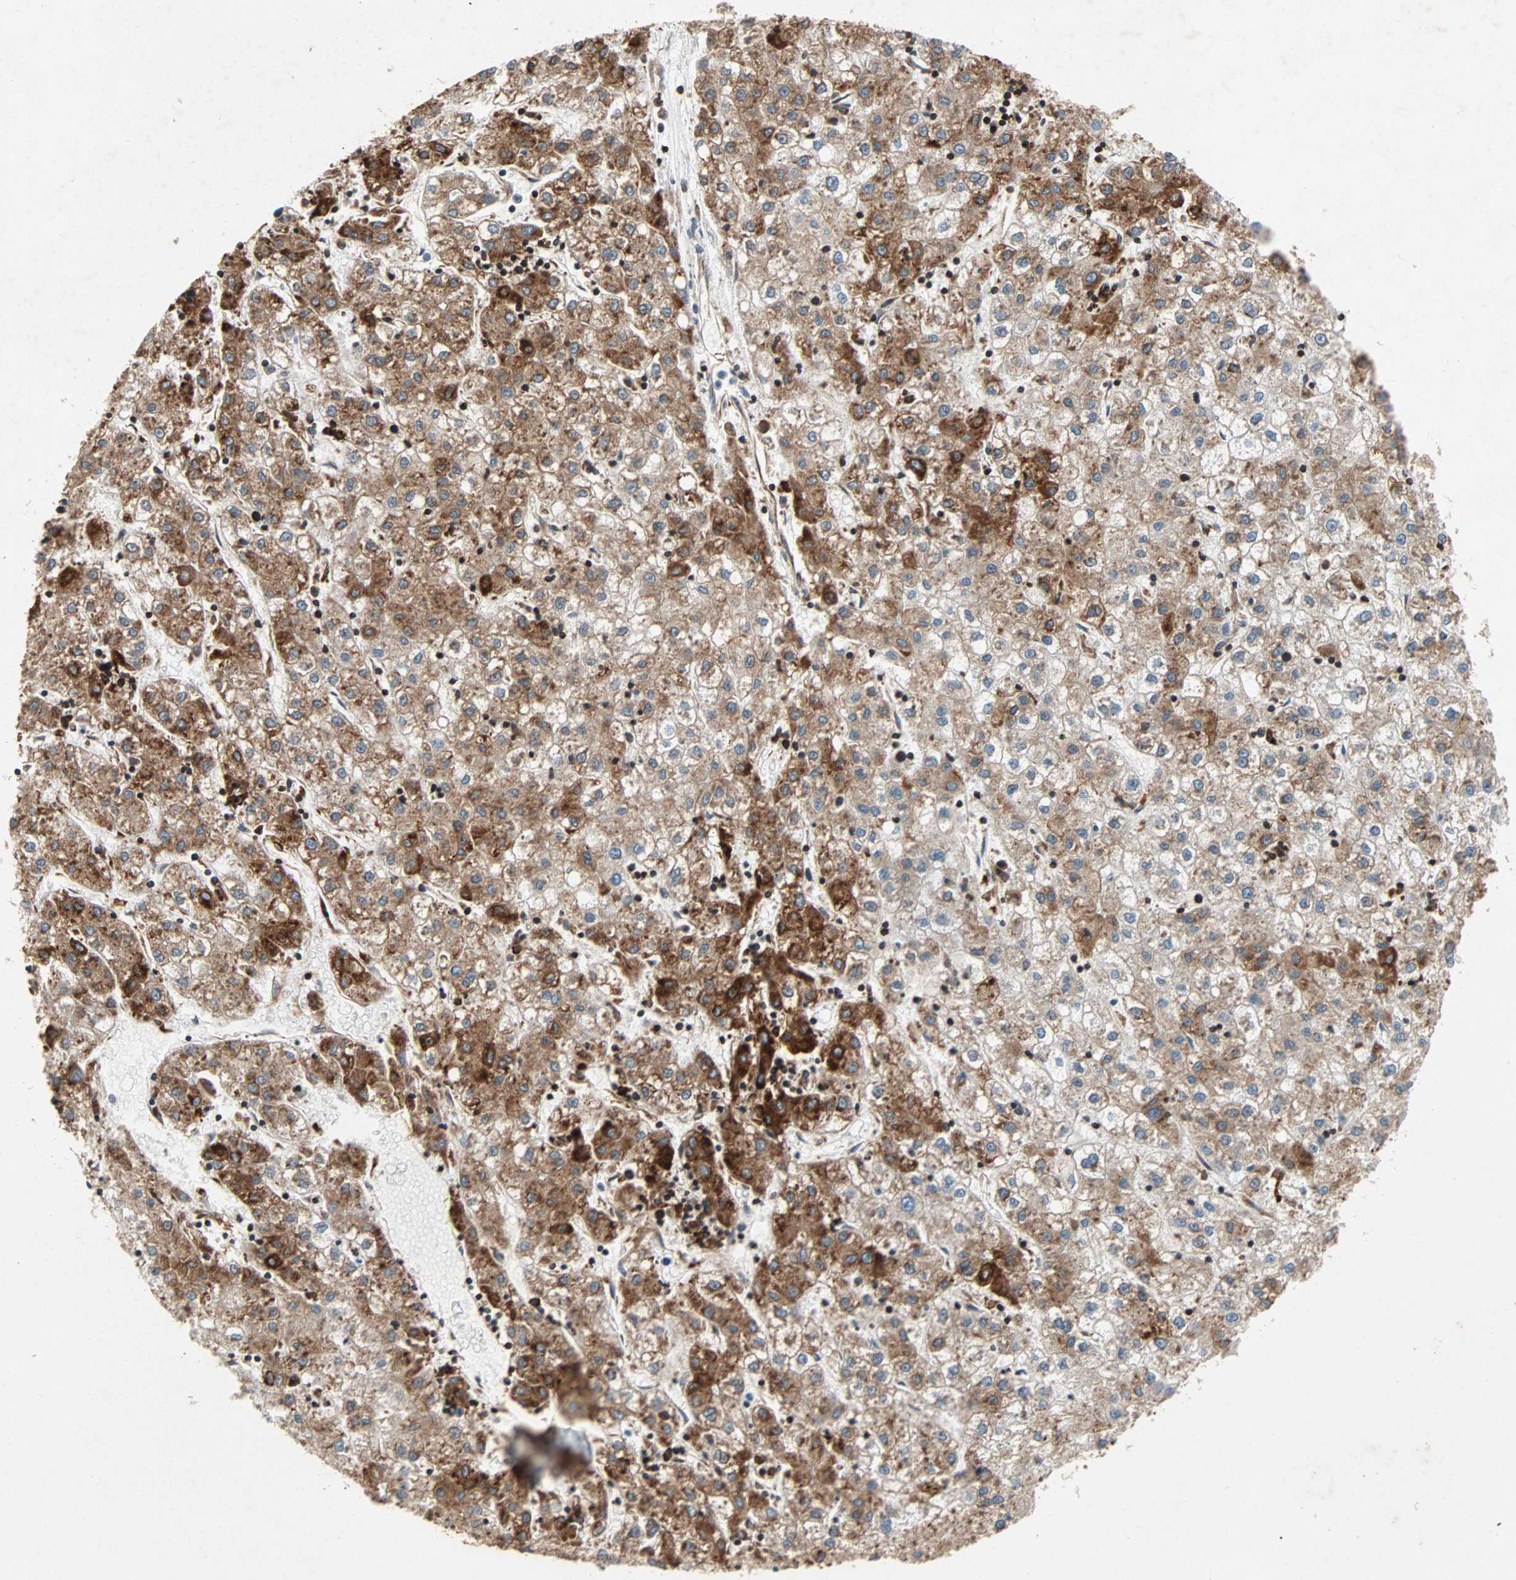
{"staining": {"intensity": "strong", "quantity": ">75%", "location": "cytoplasmic/membranous"}, "tissue": "liver cancer", "cell_type": "Tumor cells", "image_type": "cancer", "snomed": [{"axis": "morphology", "description": "Carcinoma, Hepatocellular, NOS"}, {"axis": "topography", "description": "Liver"}], "caption": "Liver cancer was stained to show a protein in brown. There is high levels of strong cytoplasmic/membranous staining in approximately >75% of tumor cells.", "gene": "TAPBP", "patient": {"sex": "male", "age": 72}}